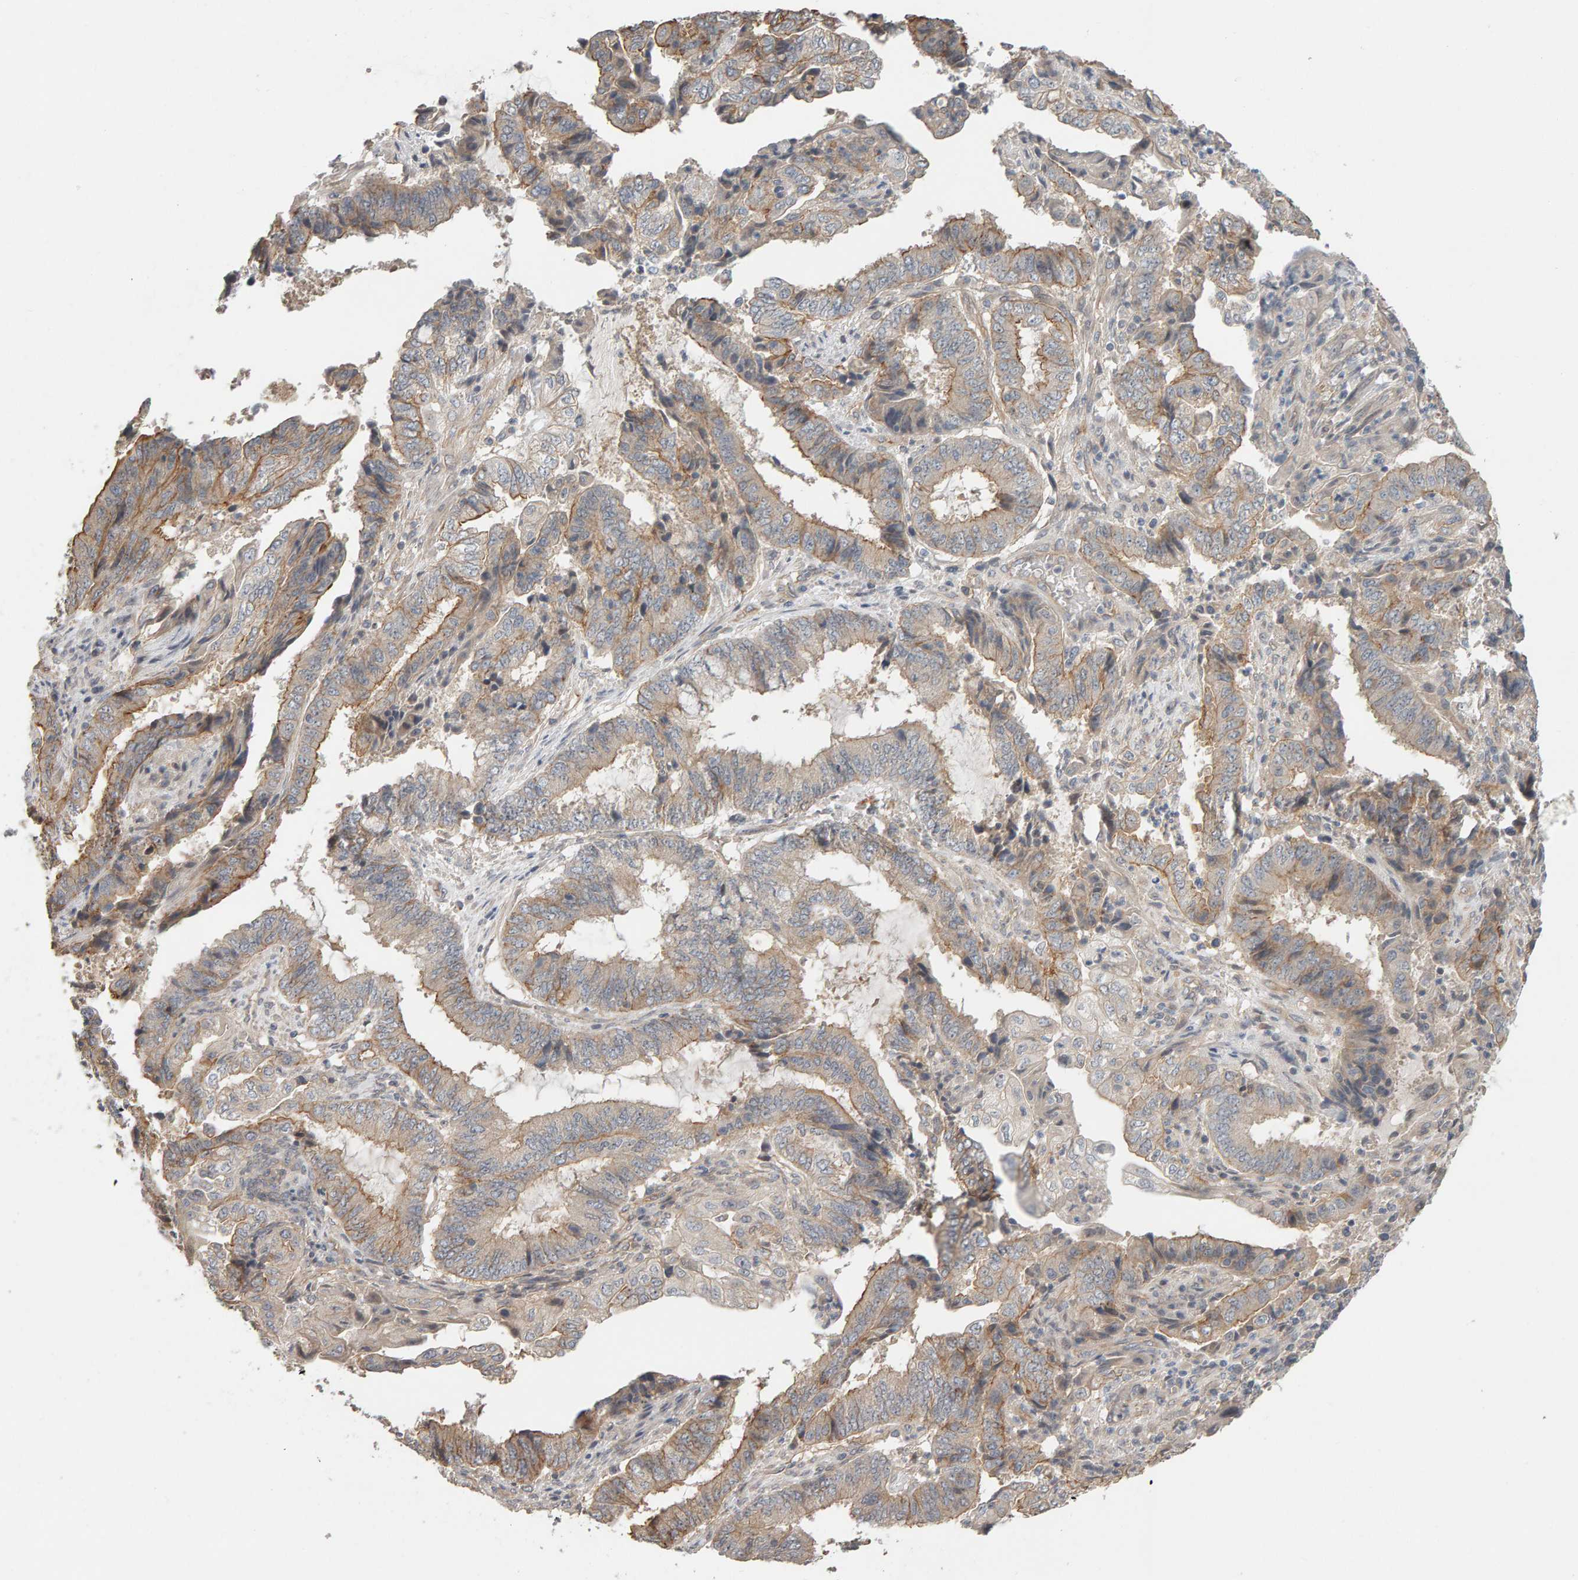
{"staining": {"intensity": "moderate", "quantity": ">75%", "location": "cytoplasmic/membranous"}, "tissue": "endometrial cancer", "cell_type": "Tumor cells", "image_type": "cancer", "snomed": [{"axis": "morphology", "description": "Adenocarcinoma, NOS"}, {"axis": "topography", "description": "Endometrium"}], "caption": "The micrograph demonstrates immunohistochemical staining of endometrial adenocarcinoma. There is moderate cytoplasmic/membranous expression is appreciated in about >75% of tumor cells. (Brightfield microscopy of DAB IHC at high magnification).", "gene": "PPP1R16A", "patient": {"sex": "female", "age": 51}}